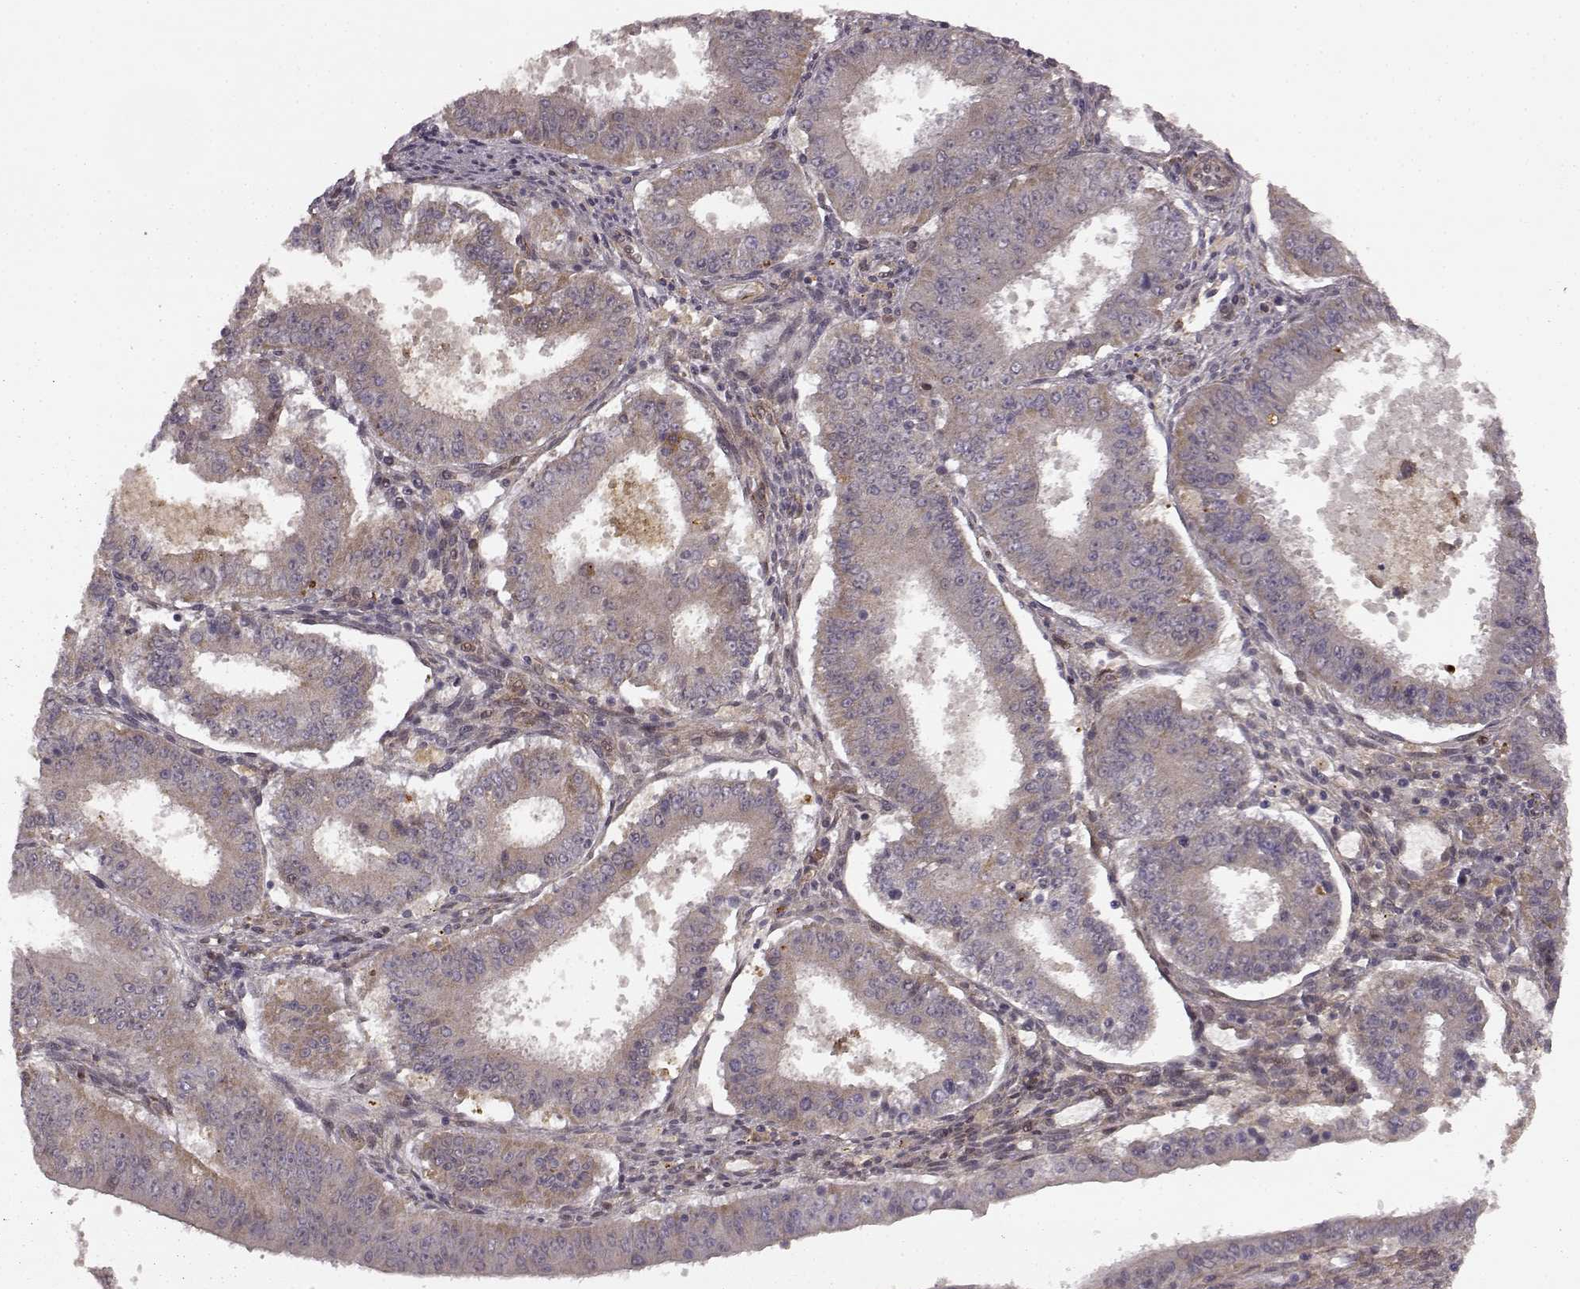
{"staining": {"intensity": "weak", "quantity": "25%-75%", "location": "cytoplasmic/membranous"}, "tissue": "ovarian cancer", "cell_type": "Tumor cells", "image_type": "cancer", "snomed": [{"axis": "morphology", "description": "Carcinoma, endometroid"}, {"axis": "topography", "description": "Ovary"}], "caption": "Ovarian cancer (endometroid carcinoma) tissue displays weak cytoplasmic/membranous positivity in about 25%-75% of tumor cells", "gene": "SLC12A9", "patient": {"sex": "female", "age": 42}}